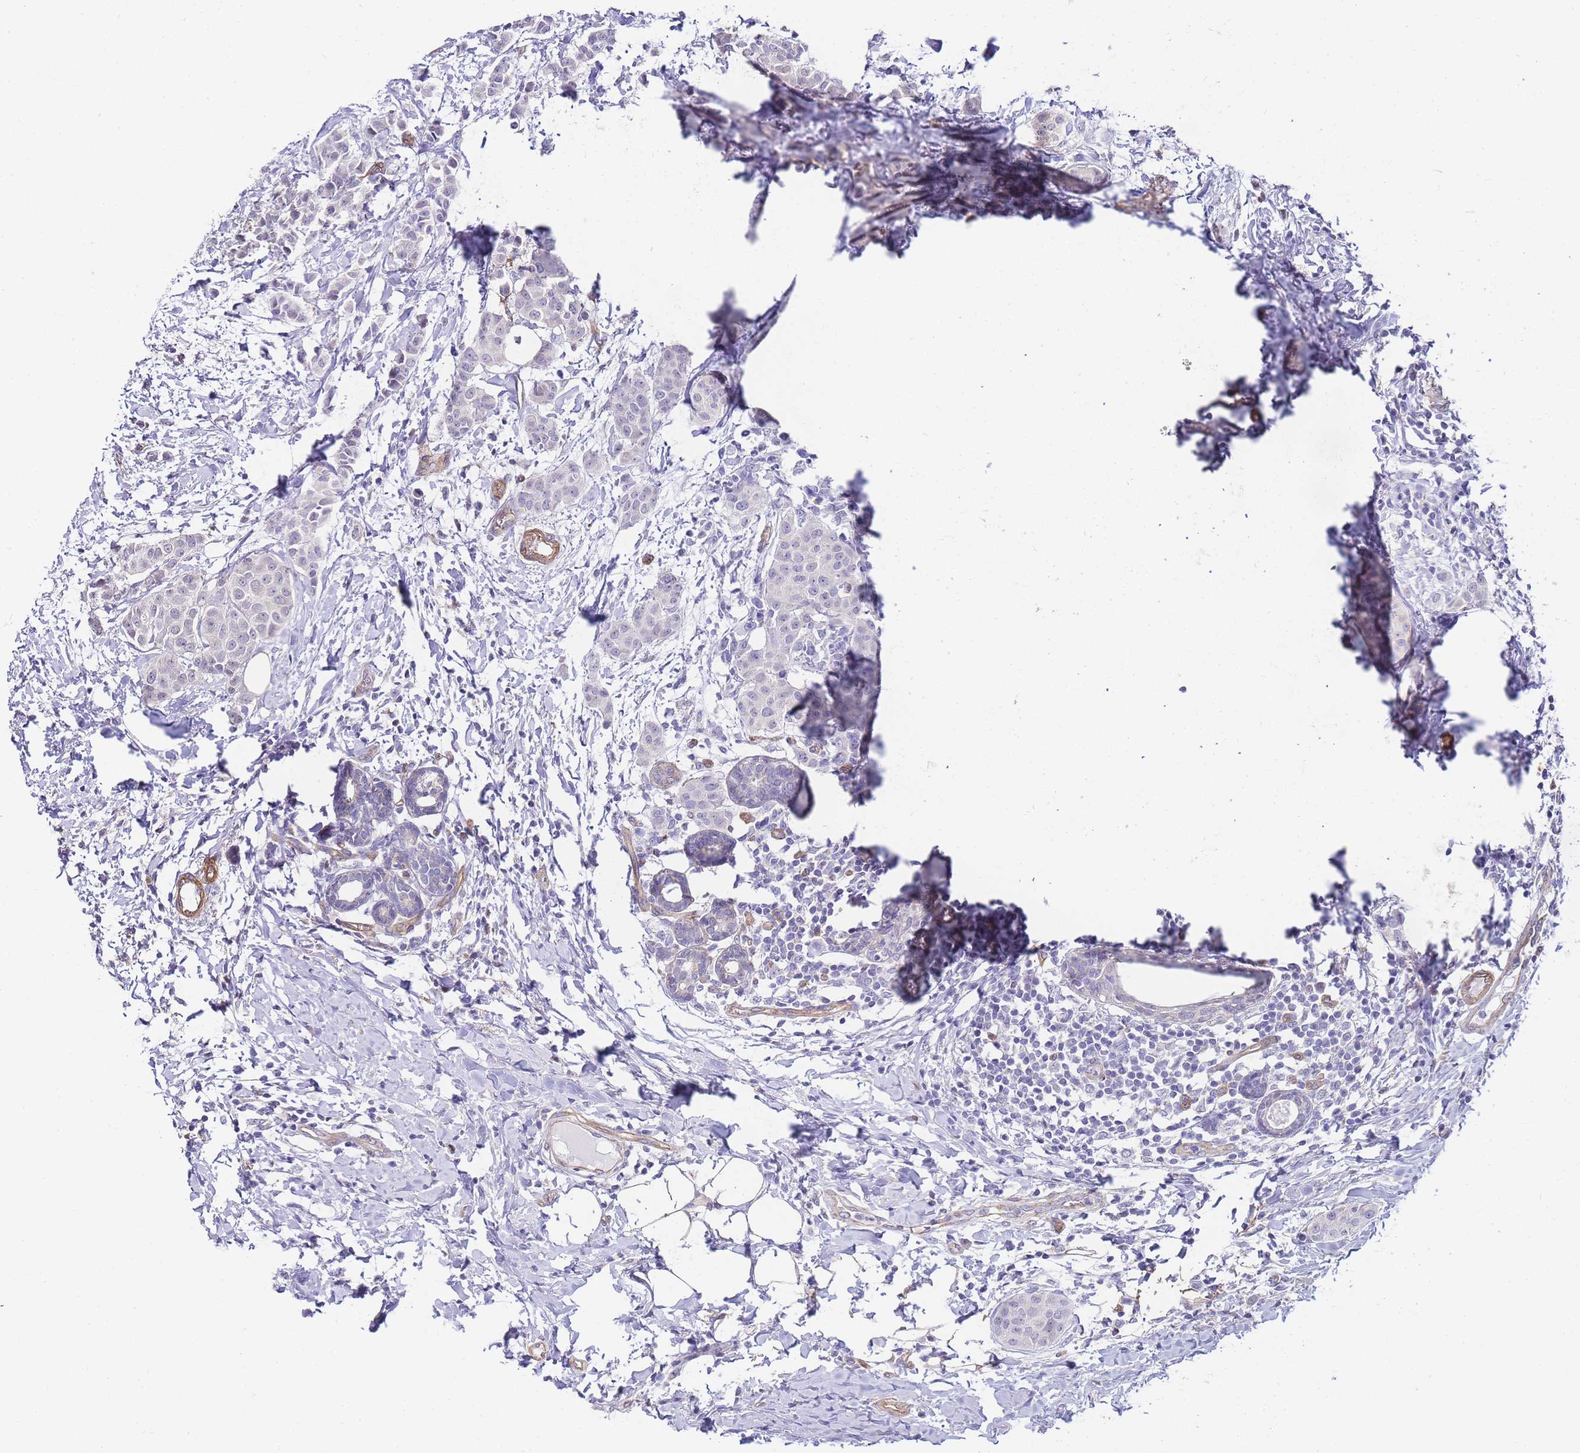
{"staining": {"intensity": "negative", "quantity": "none", "location": "none"}, "tissue": "breast cancer", "cell_type": "Tumor cells", "image_type": "cancer", "snomed": [{"axis": "morphology", "description": "Duct carcinoma"}, {"axis": "topography", "description": "Breast"}], "caption": "The photomicrograph shows no significant staining in tumor cells of breast cancer. Nuclei are stained in blue.", "gene": "PDCD7", "patient": {"sex": "female", "age": 40}}